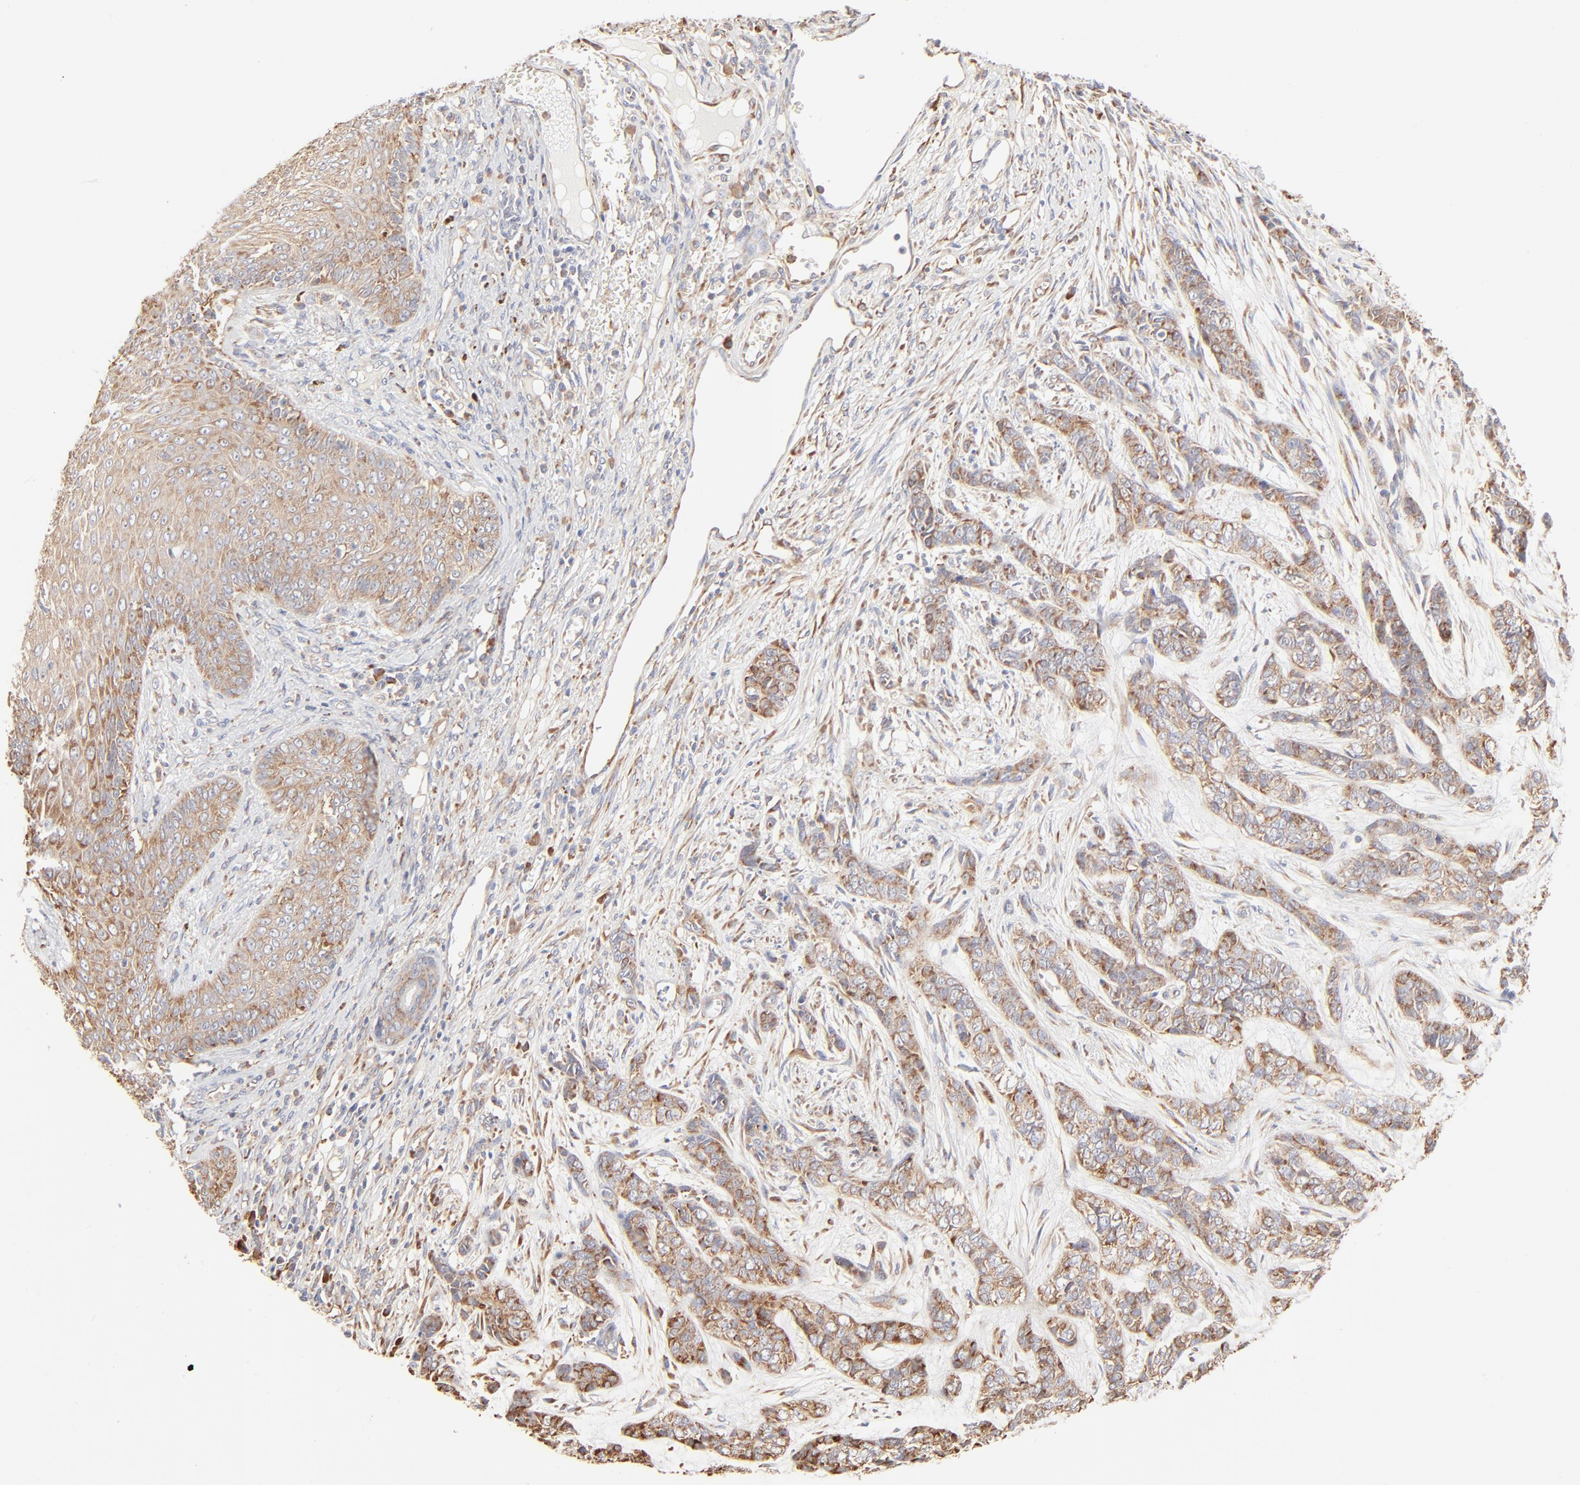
{"staining": {"intensity": "weak", "quantity": ">75%", "location": "cytoplasmic/membranous"}, "tissue": "skin cancer", "cell_type": "Tumor cells", "image_type": "cancer", "snomed": [{"axis": "morphology", "description": "Basal cell carcinoma"}, {"axis": "topography", "description": "Skin"}], "caption": "An immunohistochemistry (IHC) image of neoplastic tissue is shown. Protein staining in brown shows weak cytoplasmic/membranous positivity in skin cancer (basal cell carcinoma) within tumor cells.", "gene": "RPS20", "patient": {"sex": "female", "age": 64}}